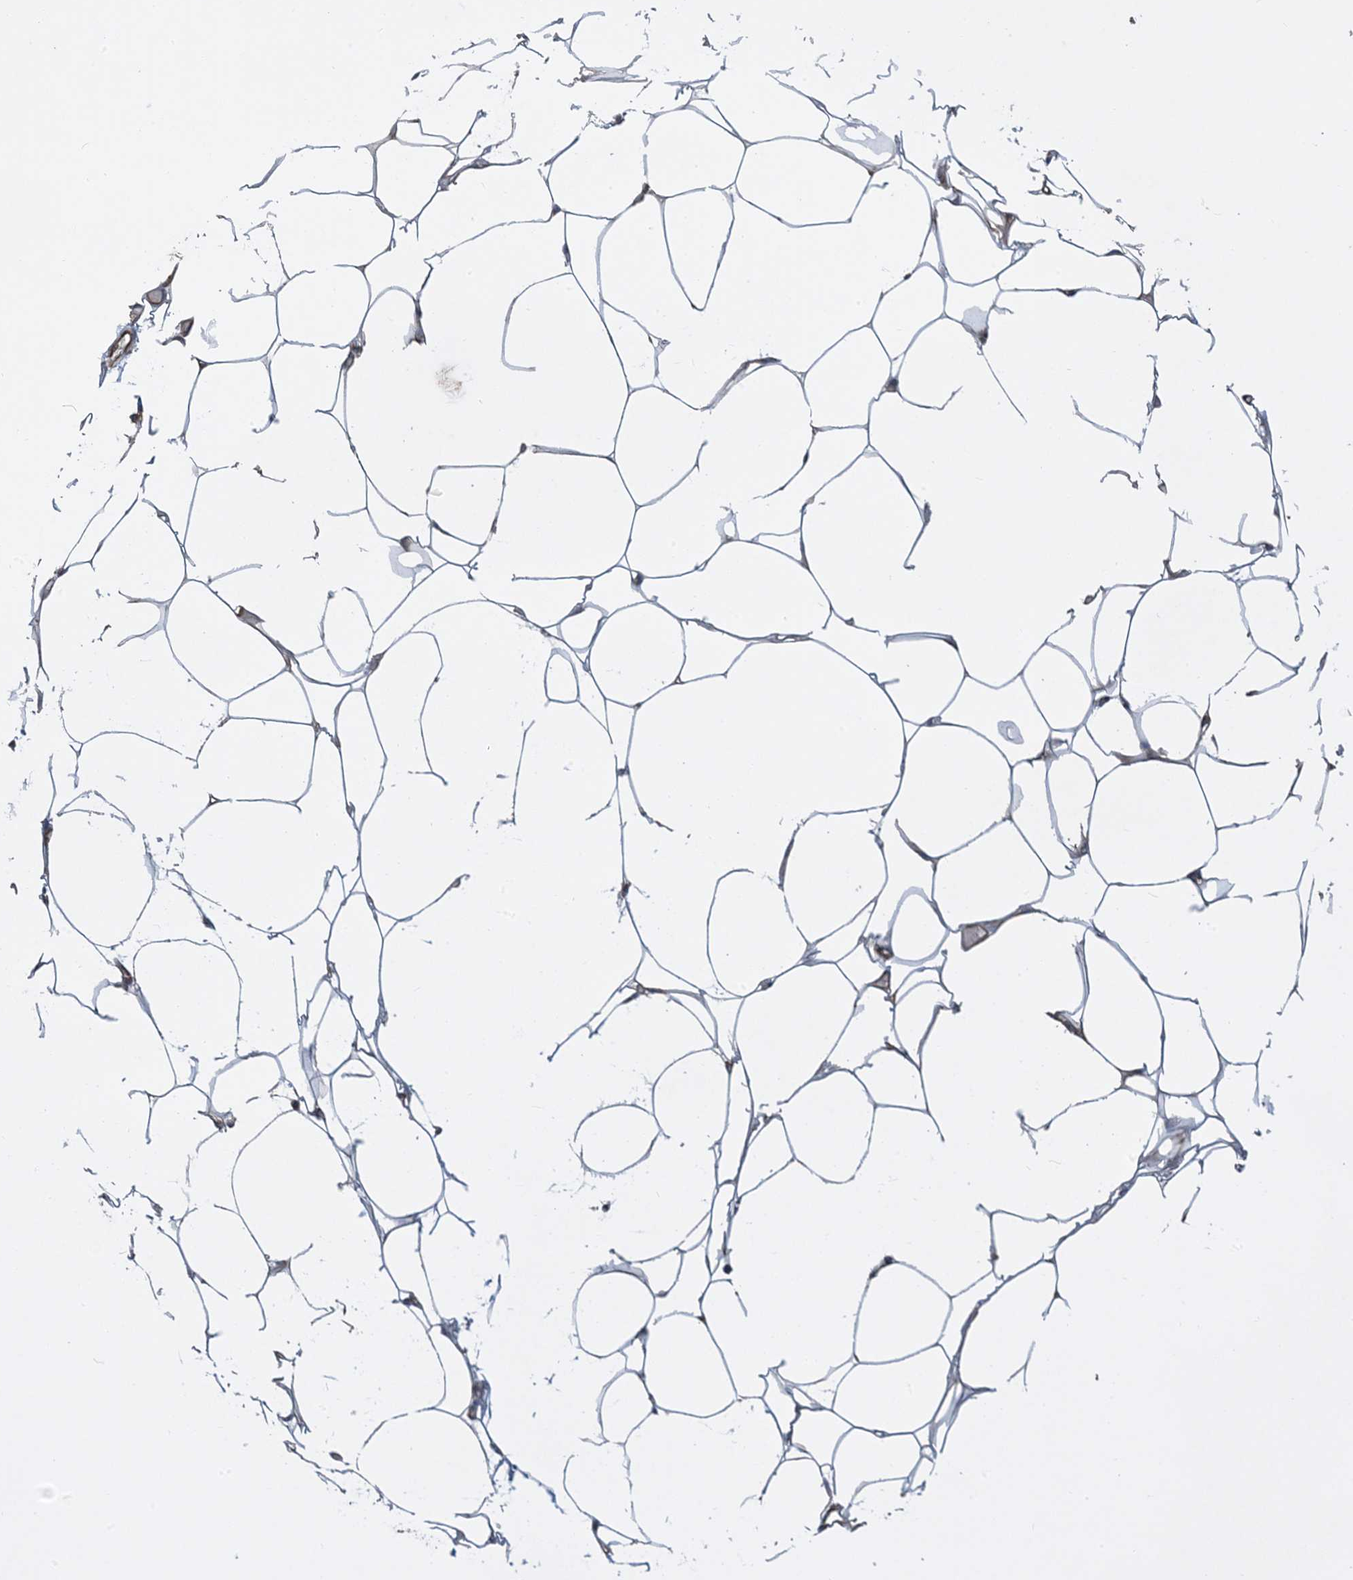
{"staining": {"intensity": "negative", "quantity": "none", "location": "none"}, "tissue": "adipose tissue", "cell_type": "Adipocytes", "image_type": "normal", "snomed": [{"axis": "morphology", "description": "Normal tissue, NOS"}, {"axis": "topography", "description": "Breast"}], "caption": "An immunohistochemistry photomicrograph of unremarkable adipose tissue is shown. There is no staining in adipocytes of adipose tissue.", "gene": "SIDT1", "patient": {"sex": "female", "age": 23}}